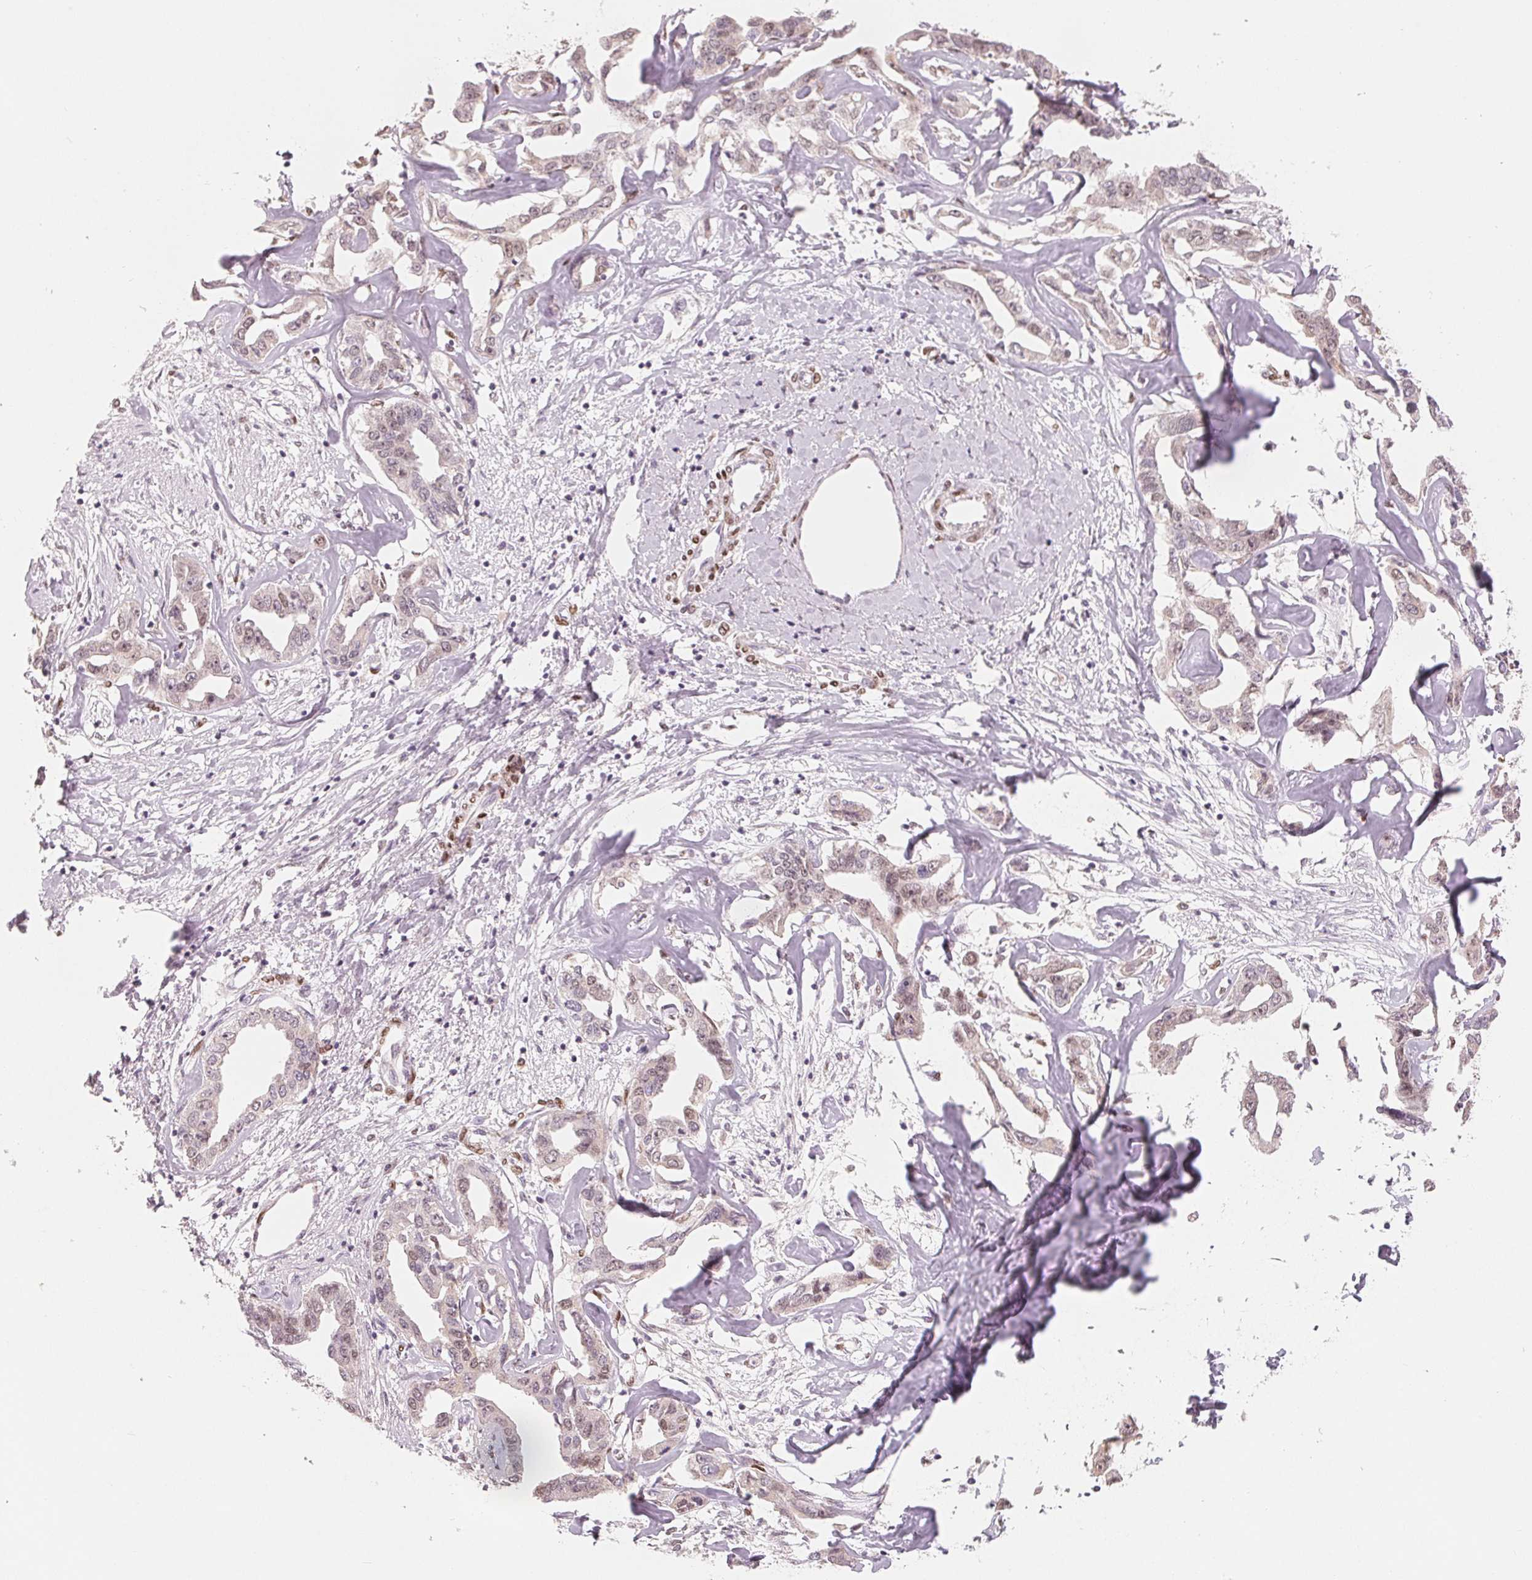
{"staining": {"intensity": "weak", "quantity": "<25%", "location": "nuclear"}, "tissue": "liver cancer", "cell_type": "Tumor cells", "image_type": "cancer", "snomed": [{"axis": "morphology", "description": "Cholangiocarcinoma"}, {"axis": "topography", "description": "Liver"}], "caption": "Immunohistochemical staining of human liver cancer exhibits no significant staining in tumor cells.", "gene": "SMARCD3", "patient": {"sex": "male", "age": 59}}